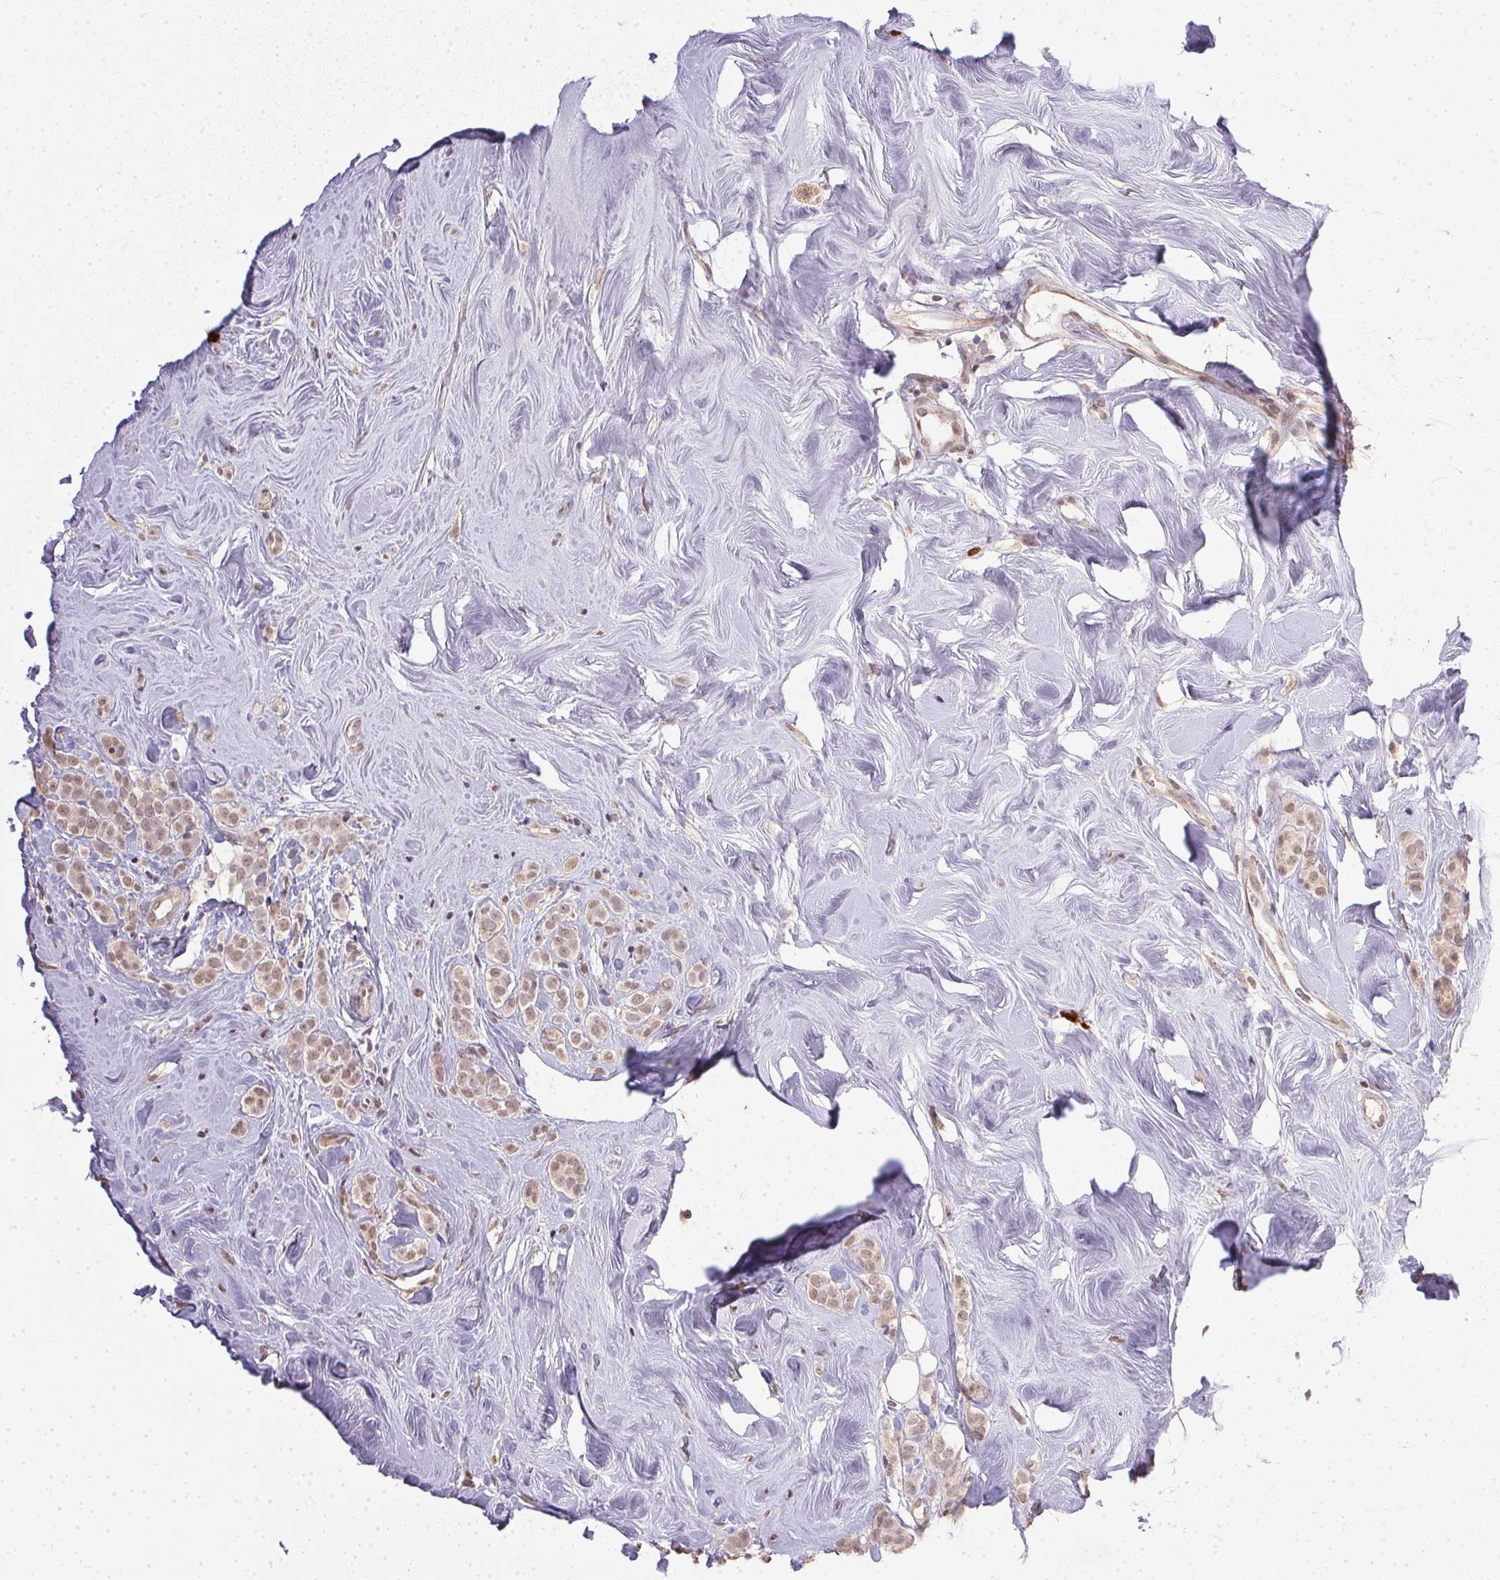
{"staining": {"intensity": "weak", "quantity": ">75%", "location": "cytoplasmic/membranous,nuclear"}, "tissue": "breast cancer", "cell_type": "Tumor cells", "image_type": "cancer", "snomed": [{"axis": "morphology", "description": "Lobular carcinoma"}, {"axis": "topography", "description": "Breast"}], "caption": "The micrograph reveals a brown stain indicating the presence of a protein in the cytoplasmic/membranous and nuclear of tumor cells in breast lobular carcinoma. Using DAB (brown) and hematoxylin (blue) stains, captured at high magnification using brightfield microscopy.", "gene": "PPP4R4", "patient": {"sex": "female", "age": 49}}